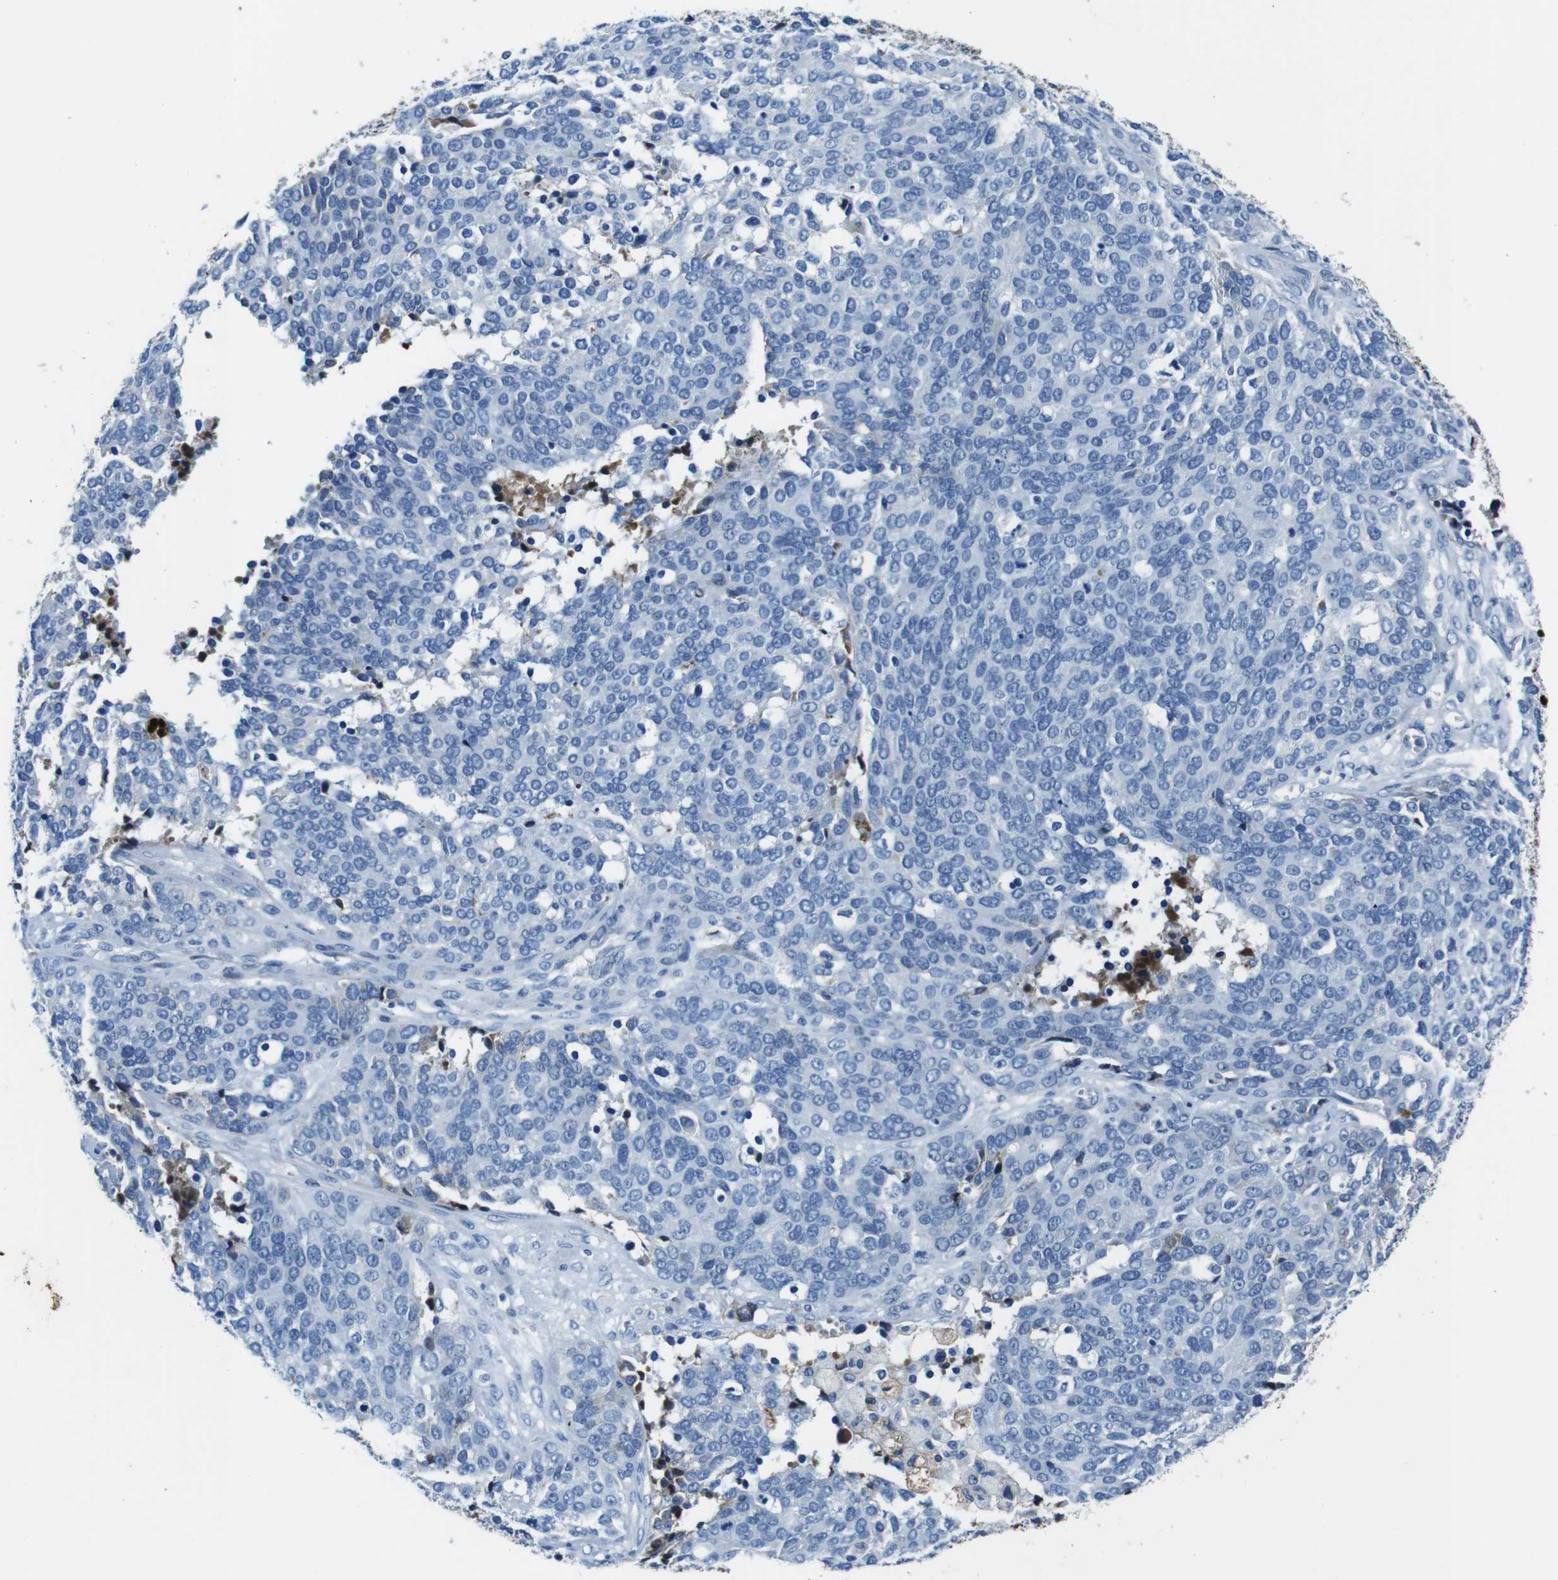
{"staining": {"intensity": "negative", "quantity": "none", "location": "none"}, "tissue": "ovarian cancer", "cell_type": "Tumor cells", "image_type": "cancer", "snomed": [{"axis": "morphology", "description": "Cystadenocarcinoma, serous, NOS"}, {"axis": "topography", "description": "Ovary"}], "caption": "An immunohistochemistry (IHC) histopathology image of ovarian cancer is shown. There is no staining in tumor cells of ovarian cancer.", "gene": "IGKC", "patient": {"sex": "female", "age": 44}}